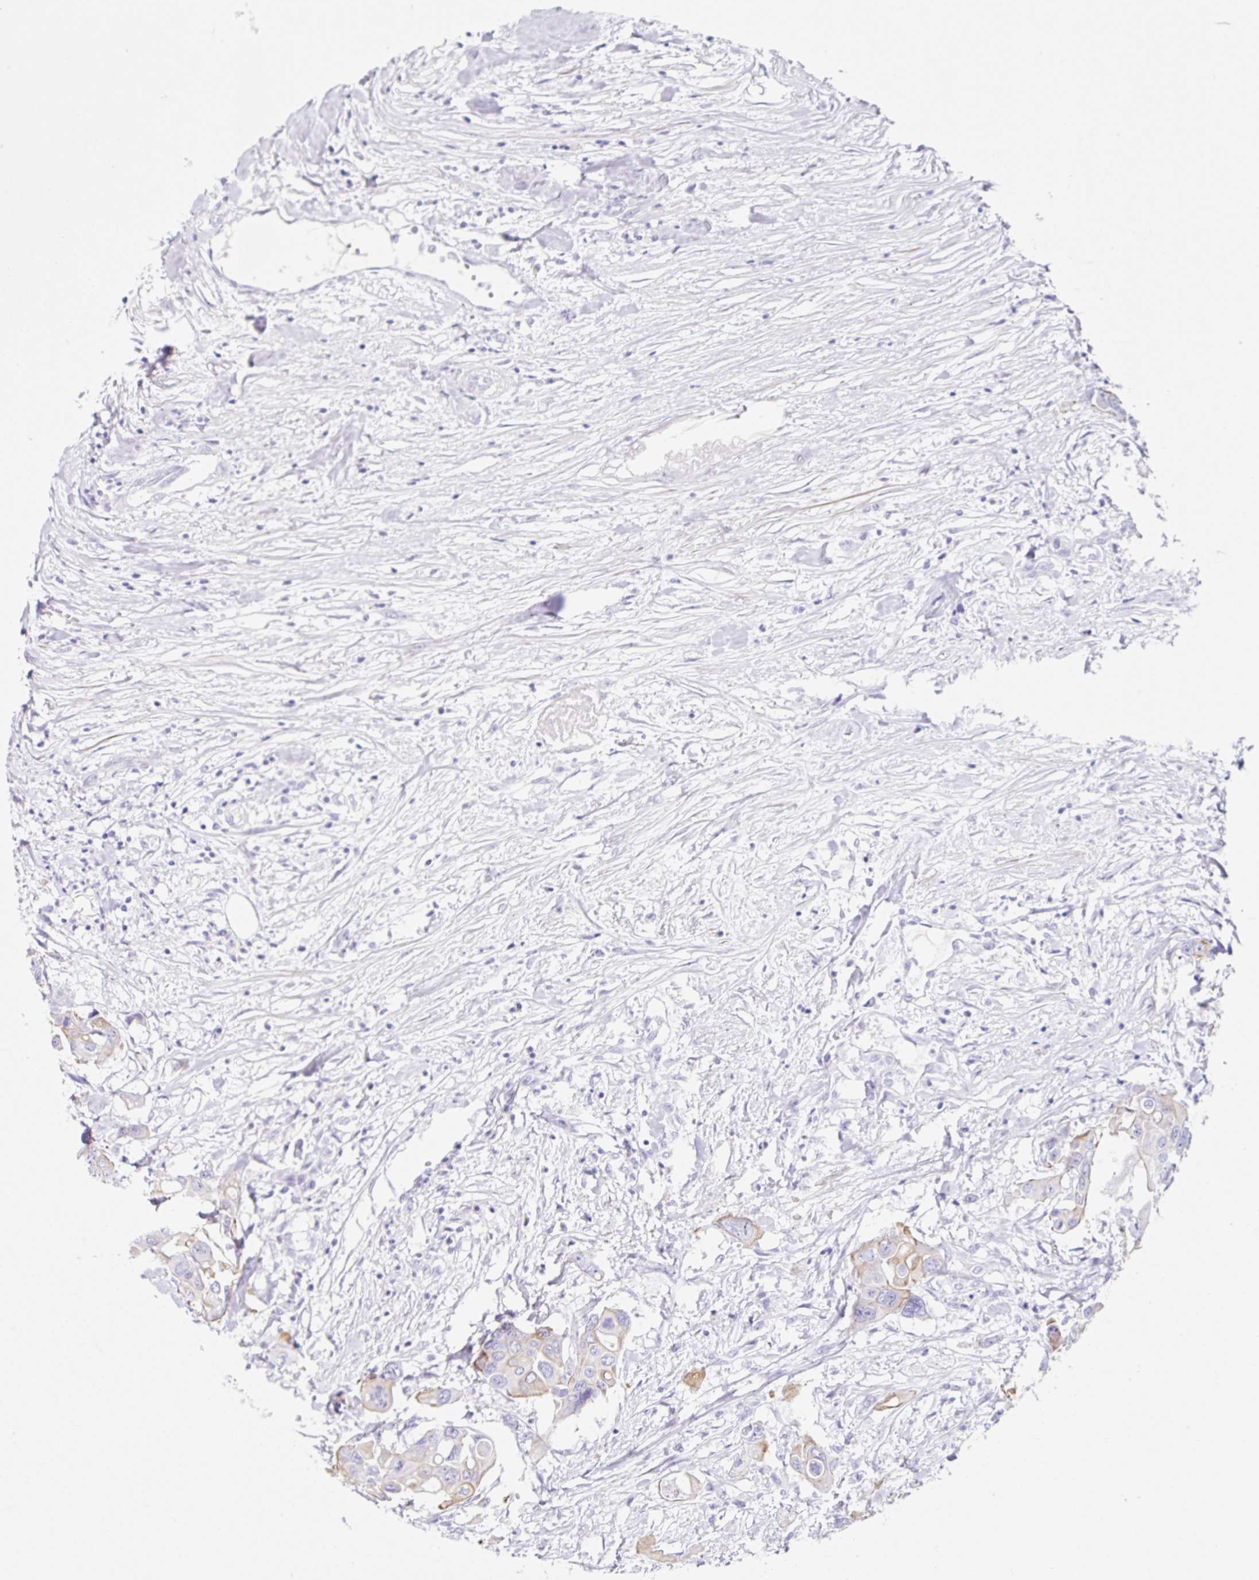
{"staining": {"intensity": "moderate", "quantity": "<25%", "location": "cytoplasmic/membranous"}, "tissue": "colorectal cancer", "cell_type": "Tumor cells", "image_type": "cancer", "snomed": [{"axis": "morphology", "description": "Adenocarcinoma, NOS"}, {"axis": "topography", "description": "Colon"}], "caption": "IHC of colorectal cancer (adenocarcinoma) demonstrates low levels of moderate cytoplasmic/membranous expression in about <25% of tumor cells. Using DAB (brown) and hematoxylin (blue) stains, captured at high magnification using brightfield microscopy.", "gene": "CLDND2", "patient": {"sex": "male", "age": 77}}